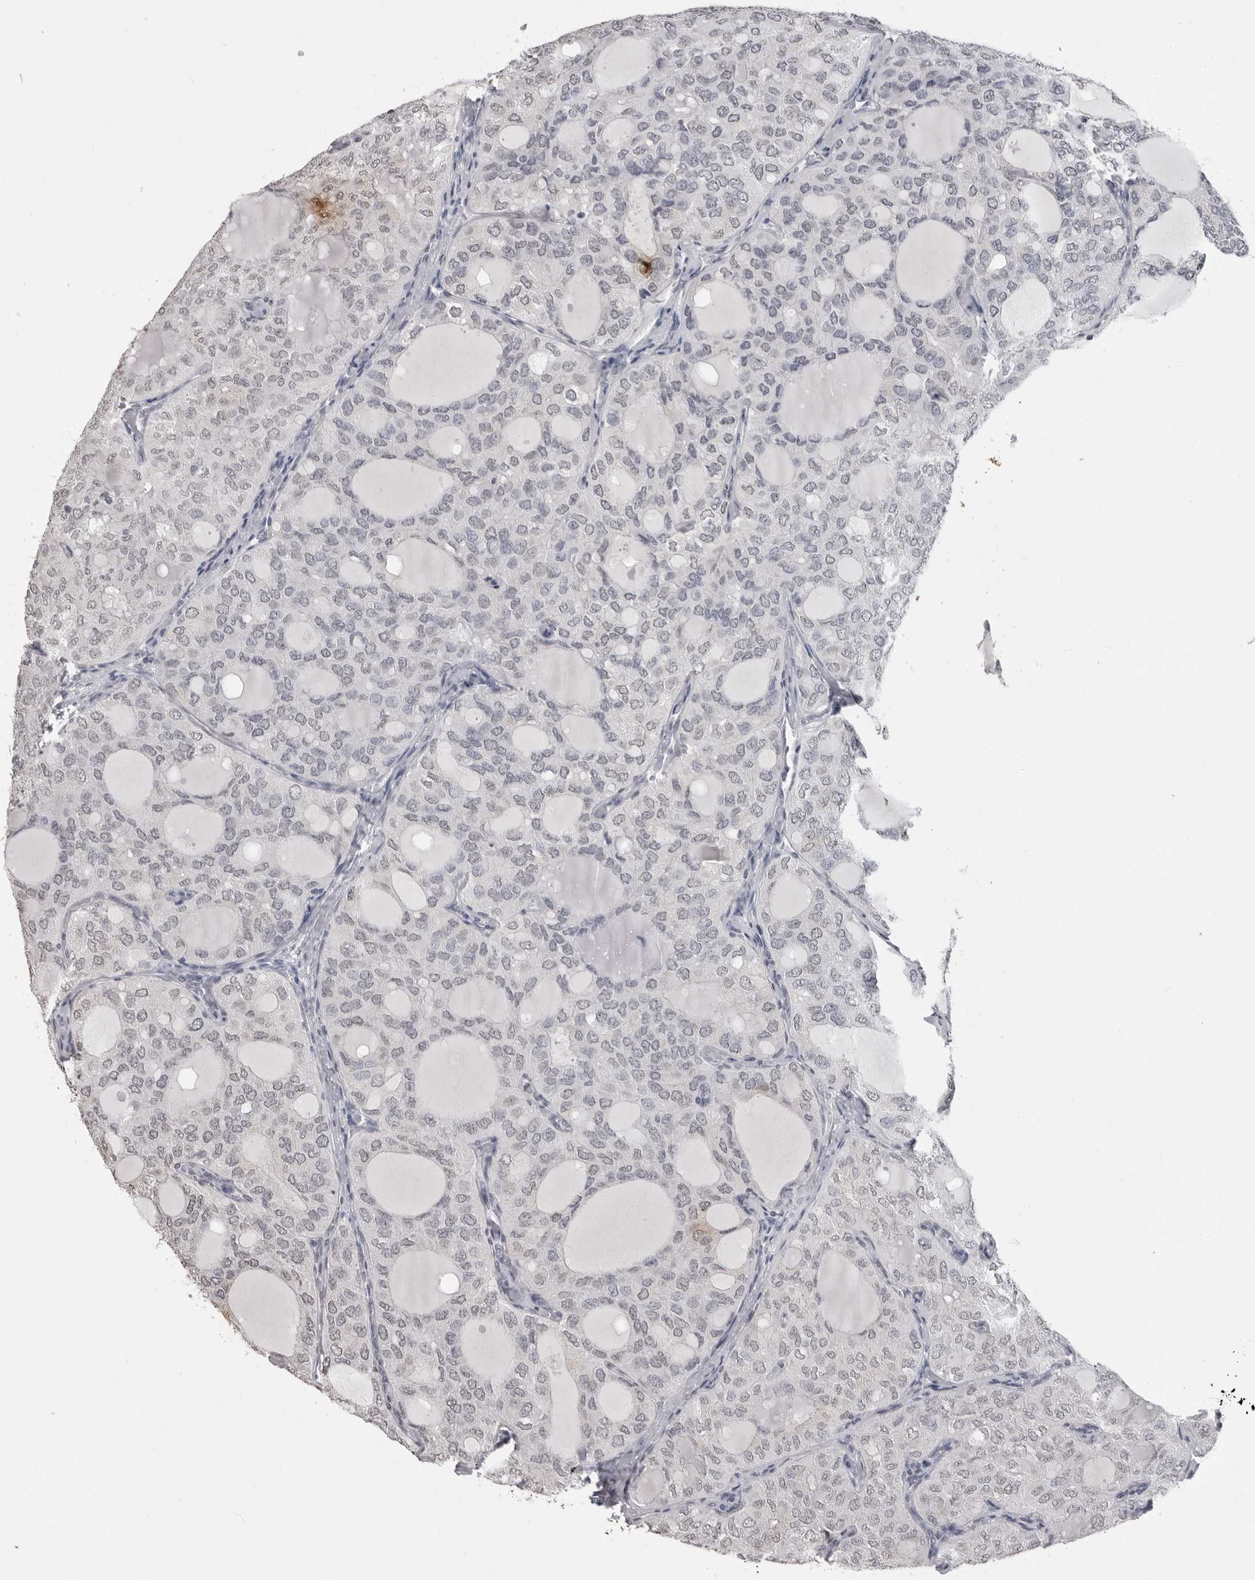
{"staining": {"intensity": "weak", "quantity": ">75%", "location": "nuclear"}, "tissue": "thyroid cancer", "cell_type": "Tumor cells", "image_type": "cancer", "snomed": [{"axis": "morphology", "description": "Follicular adenoma carcinoma, NOS"}, {"axis": "topography", "description": "Thyroid gland"}], "caption": "Human follicular adenoma carcinoma (thyroid) stained for a protein (brown) demonstrates weak nuclear positive staining in about >75% of tumor cells.", "gene": "HEPACAM", "patient": {"sex": "male", "age": 75}}